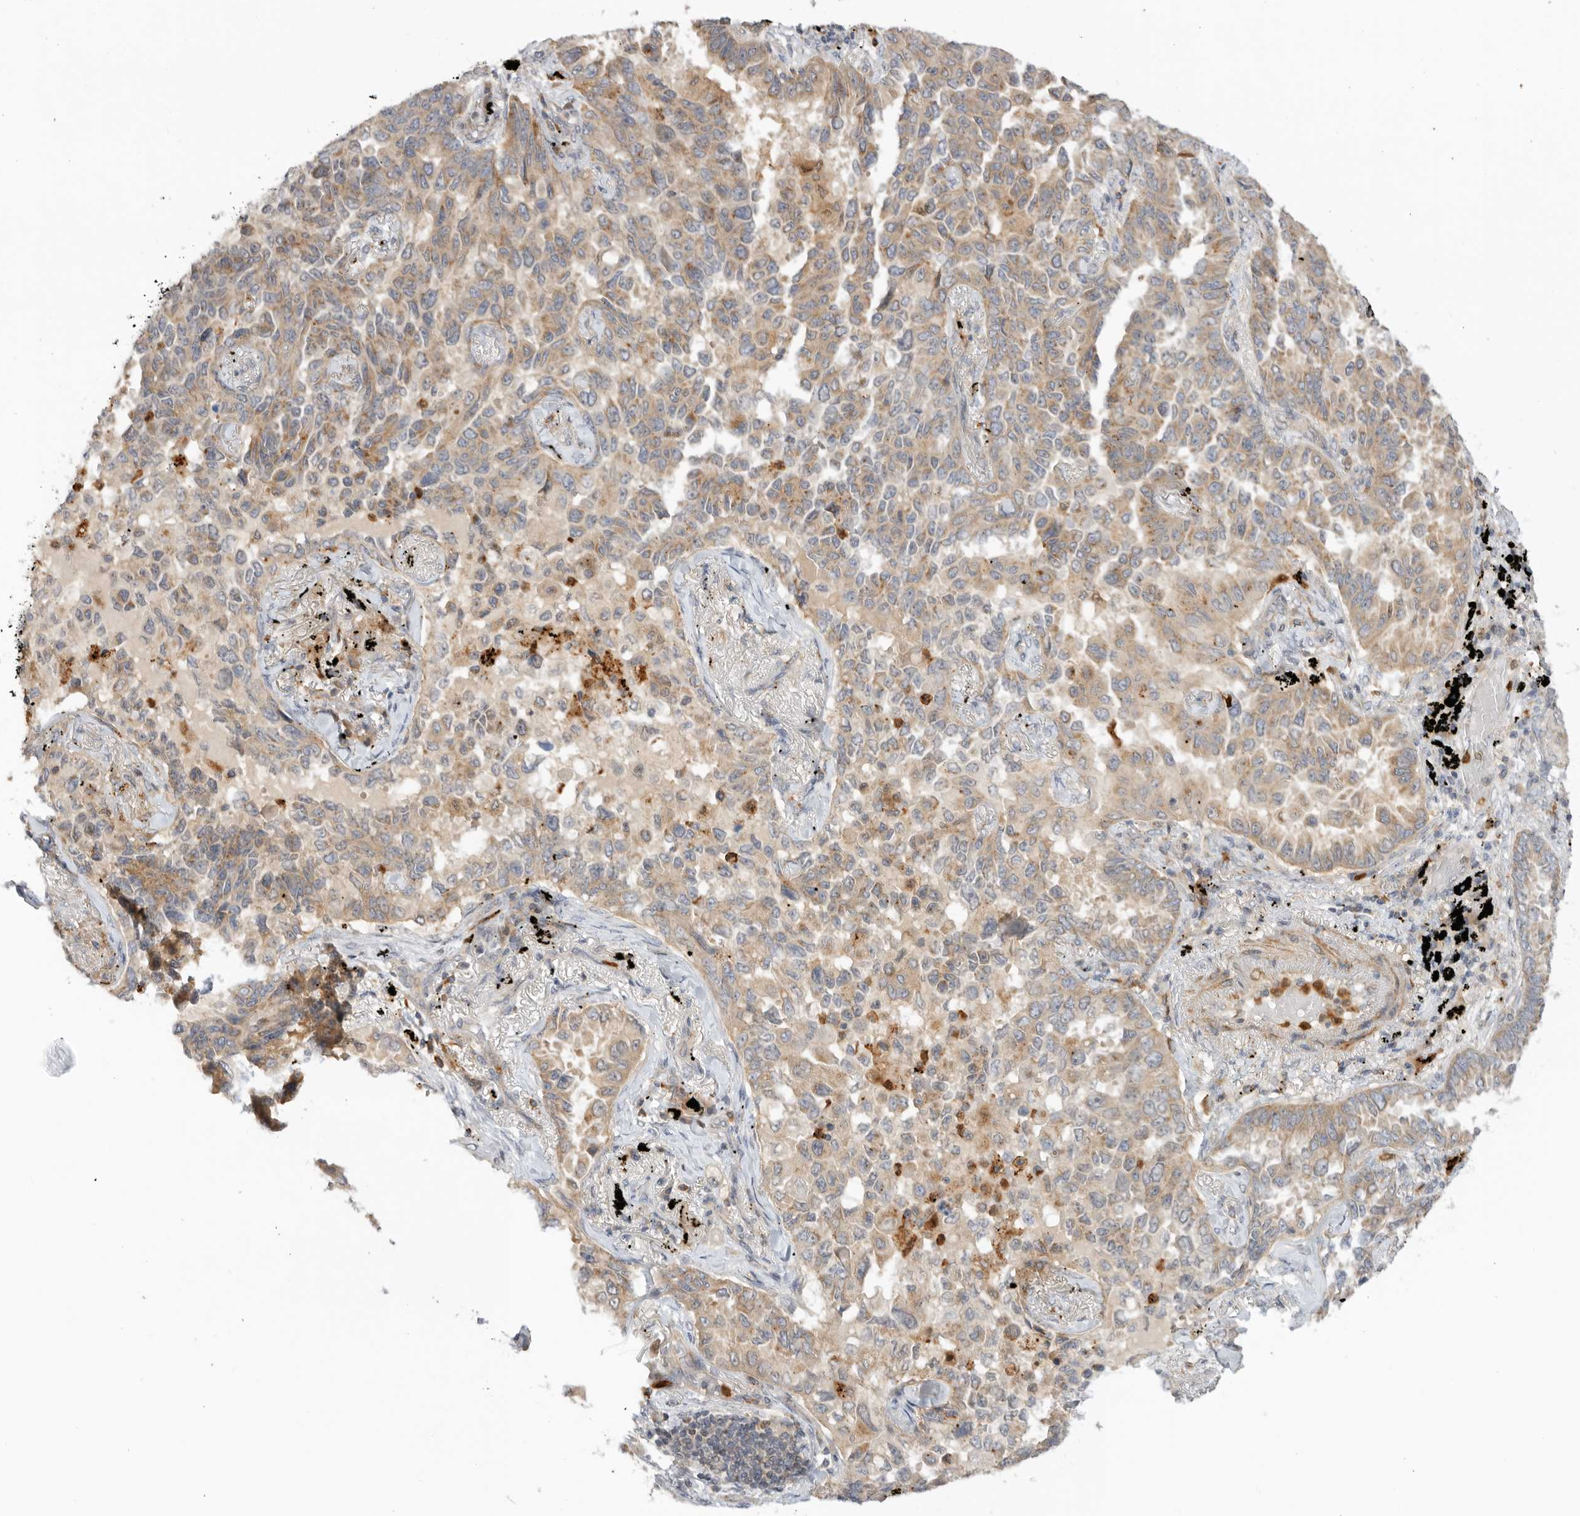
{"staining": {"intensity": "weak", "quantity": ">75%", "location": "cytoplasmic/membranous"}, "tissue": "lung cancer", "cell_type": "Tumor cells", "image_type": "cancer", "snomed": [{"axis": "morphology", "description": "Adenocarcinoma, NOS"}, {"axis": "topography", "description": "Lung"}], "caption": "Adenocarcinoma (lung) tissue displays weak cytoplasmic/membranous expression in approximately >75% of tumor cells (DAB IHC with brightfield microscopy, high magnification).", "gene": "GNE", "patient": {"sex": "female", "age": 67}}